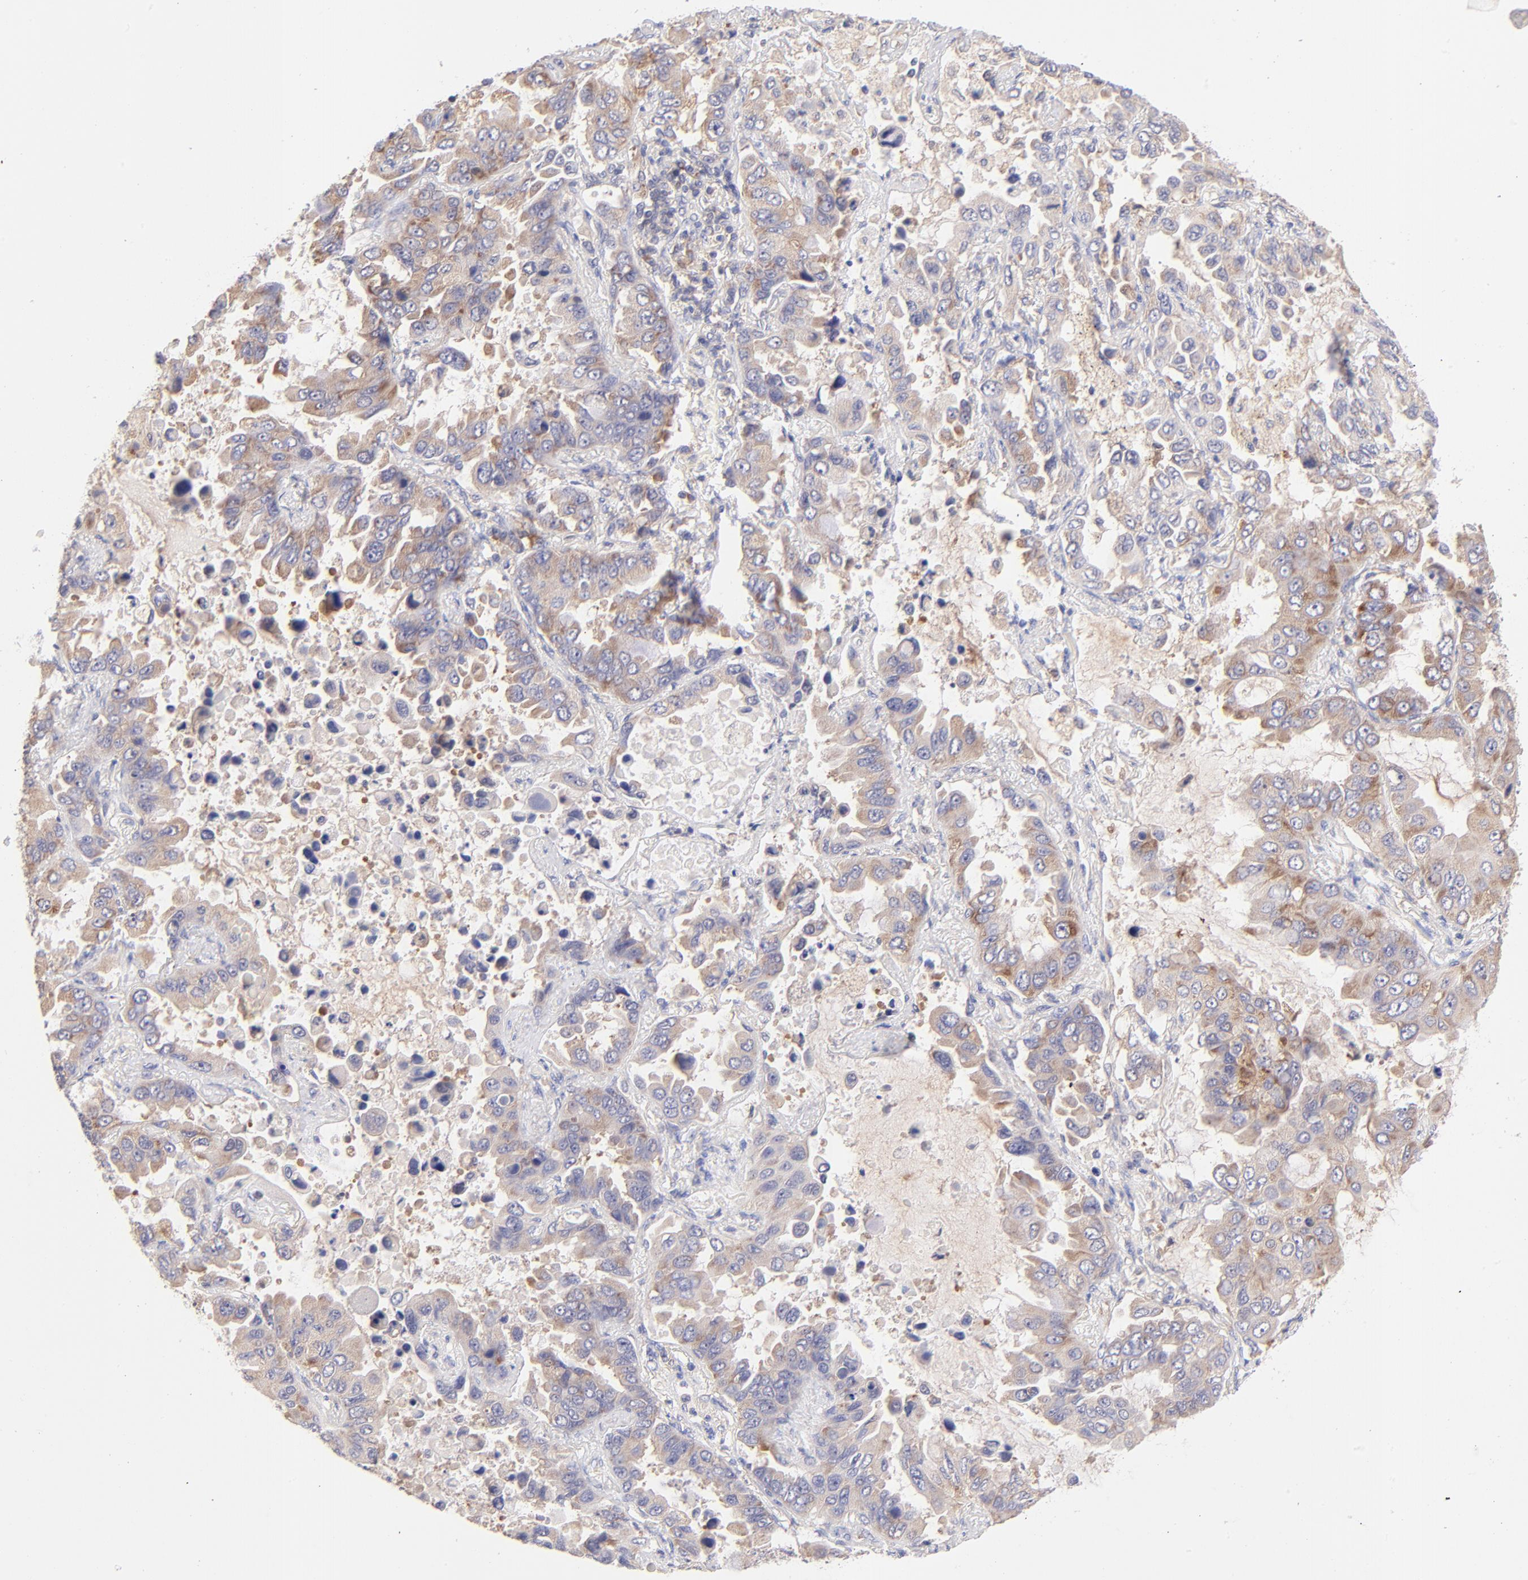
{"staining": {"intensity": "weak", "quantity": ">75%", "location": "cytoplasmic/membranous"}, "tissue": "lung cancer", "cell_type": "Tumor cells", "image_type": "cancer", "snomed": [{"axis": "morphology", "description": "Adenocarcinoma, NOS"}, {"axis": "topography", "description": "Lung"}], "caption": "About >75% of tumor cells in lung adenocarcinoma demonstrate weak cytoplasmic/membranous protein expression as visualized by brown immunohistochemical staining.", "gene": "RPL11", "patient": {"sex": "male", "age": 64}}